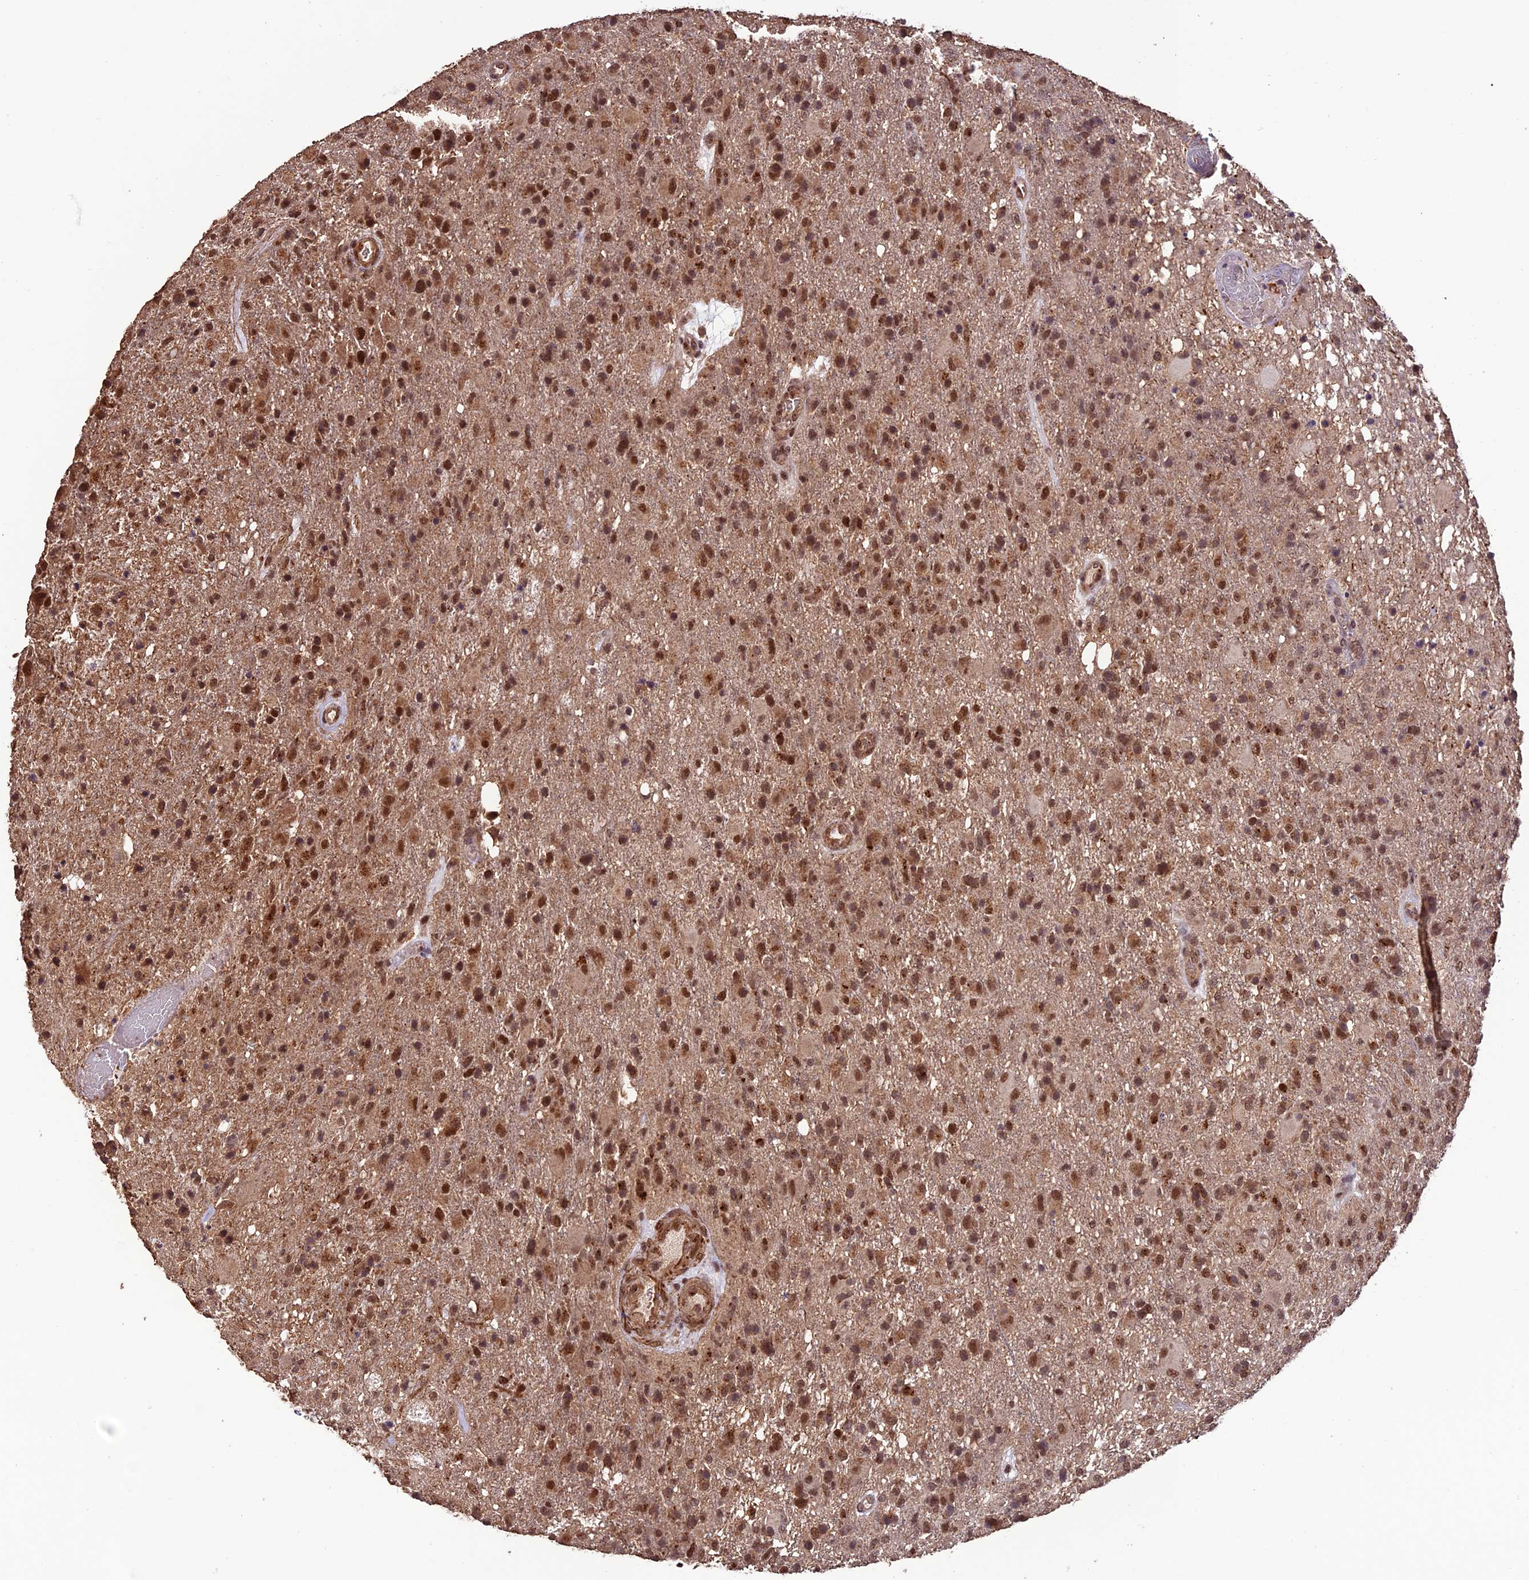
{"staining": {"intensity": "moderate", "quantity": ">75%", "location": "nuclear"}, "tissue": "glioma", "cell_type": "Tumor cells", "image_type": "cancer", "snomed": [{"axis": "morphology", "description": "Glioma, malignant, High grade"}, {"axis": "topography", "description": "Brain"}], "caption": "There is medium levels of moderate nuclear expression in tumor cells of malignant glioma (high-grade), as demonstrated by immunohistochemical staining (brown color).", "gene": "CABIN1", "patient": {"sex": "female", "age": 74}}